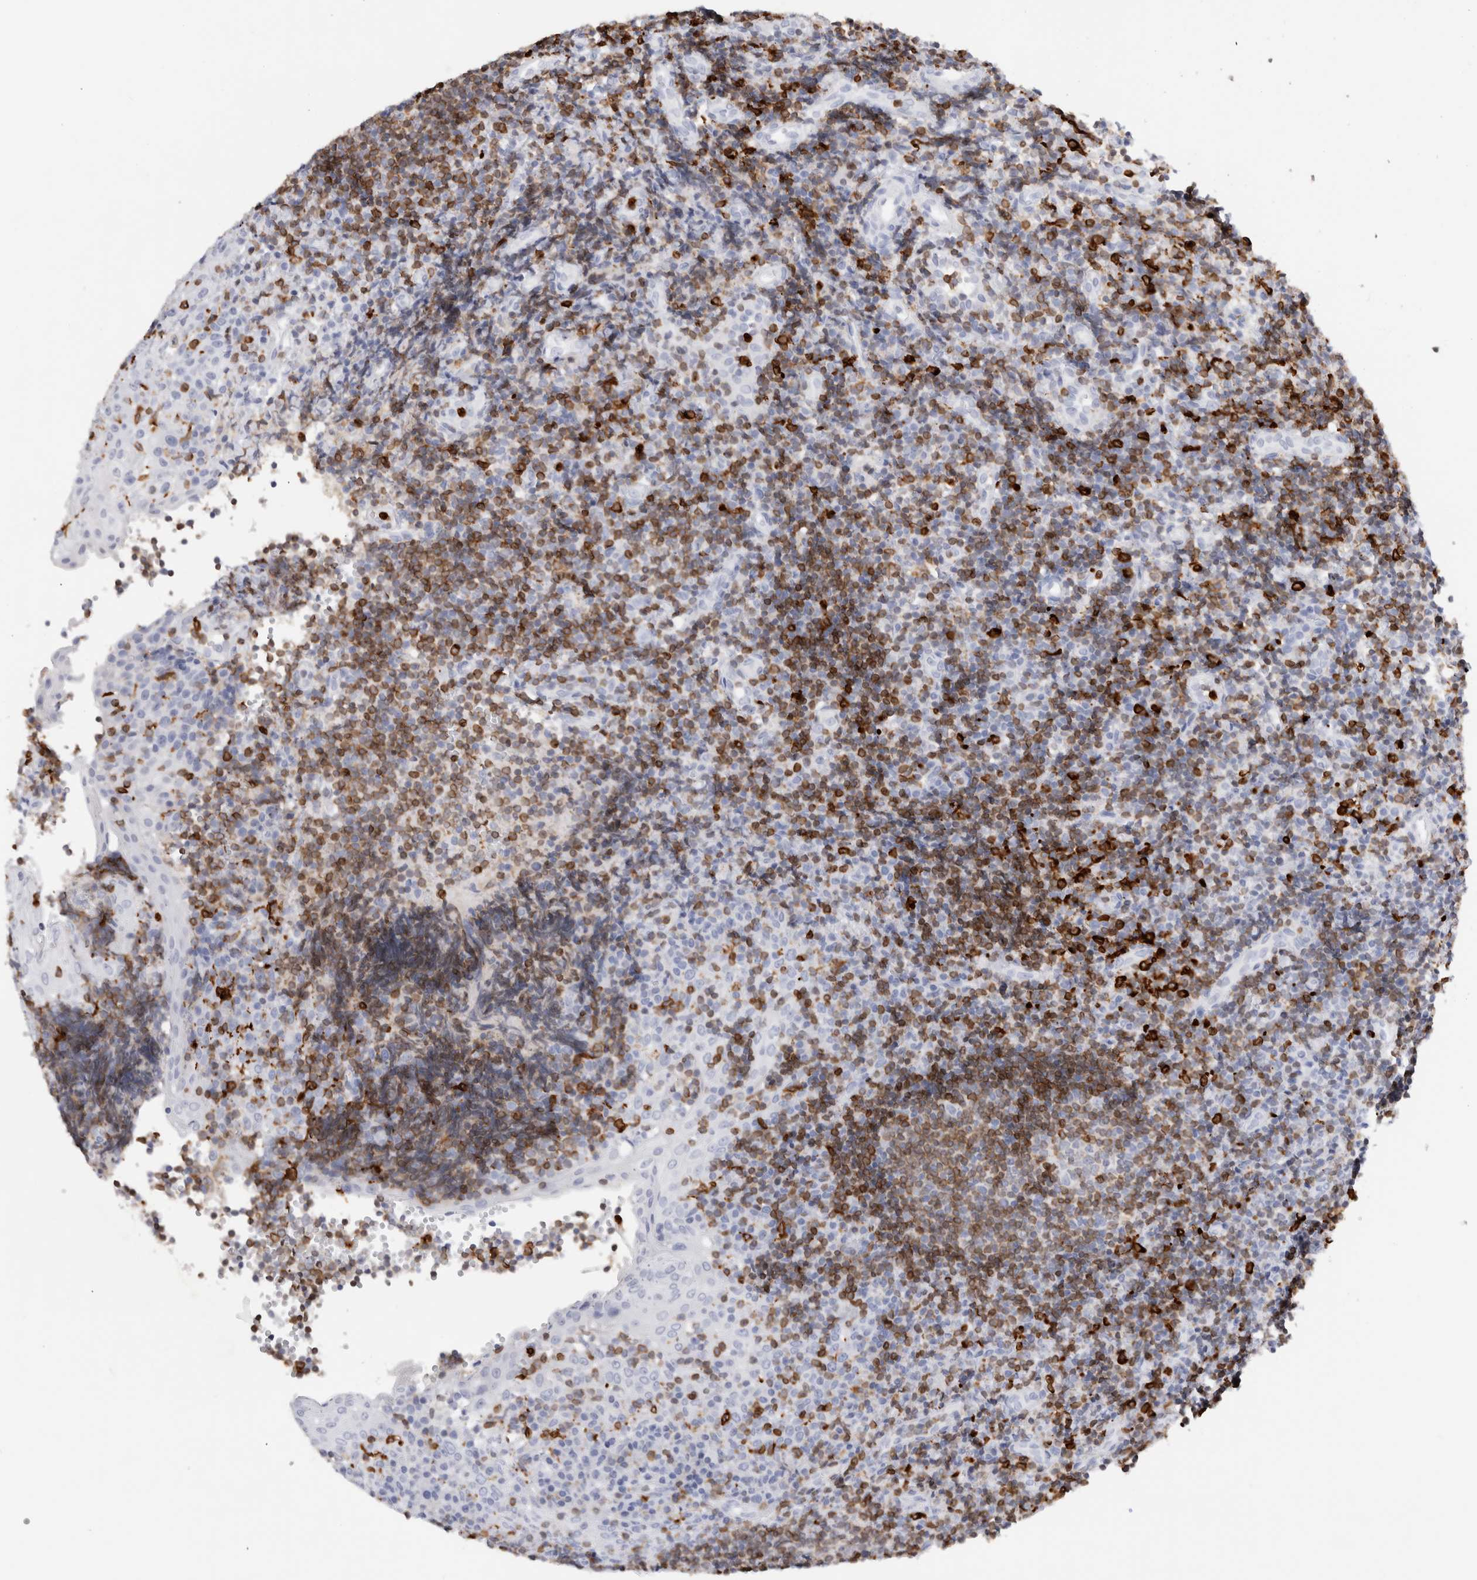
{"staining": {"intensity": "moderate", "quantity": "<25%", "location": "cytoplasmic/membranous"}, "tissue": "tonsil", "cell_type": "Germinal center cells", "image_type": "normal", "snomed": [{"axis": "morphology", "description": "Normal tissue, NOS"}, {"axis": "topography", "description": "Tonsil"}], "caption": "Protein analysis of unremarkable tonsil demonstrates moderate cytoplasmic/membranous positivity in about <25% of germinal center cells. (Stains: DAB (3,3'-diaminobenzidine) in brown, nuclei in blue, Microscopy: brightfield microscopy at high magnification).", "gene": "ALOX5AP", "patient": {"sex": "female", "age": 40}}